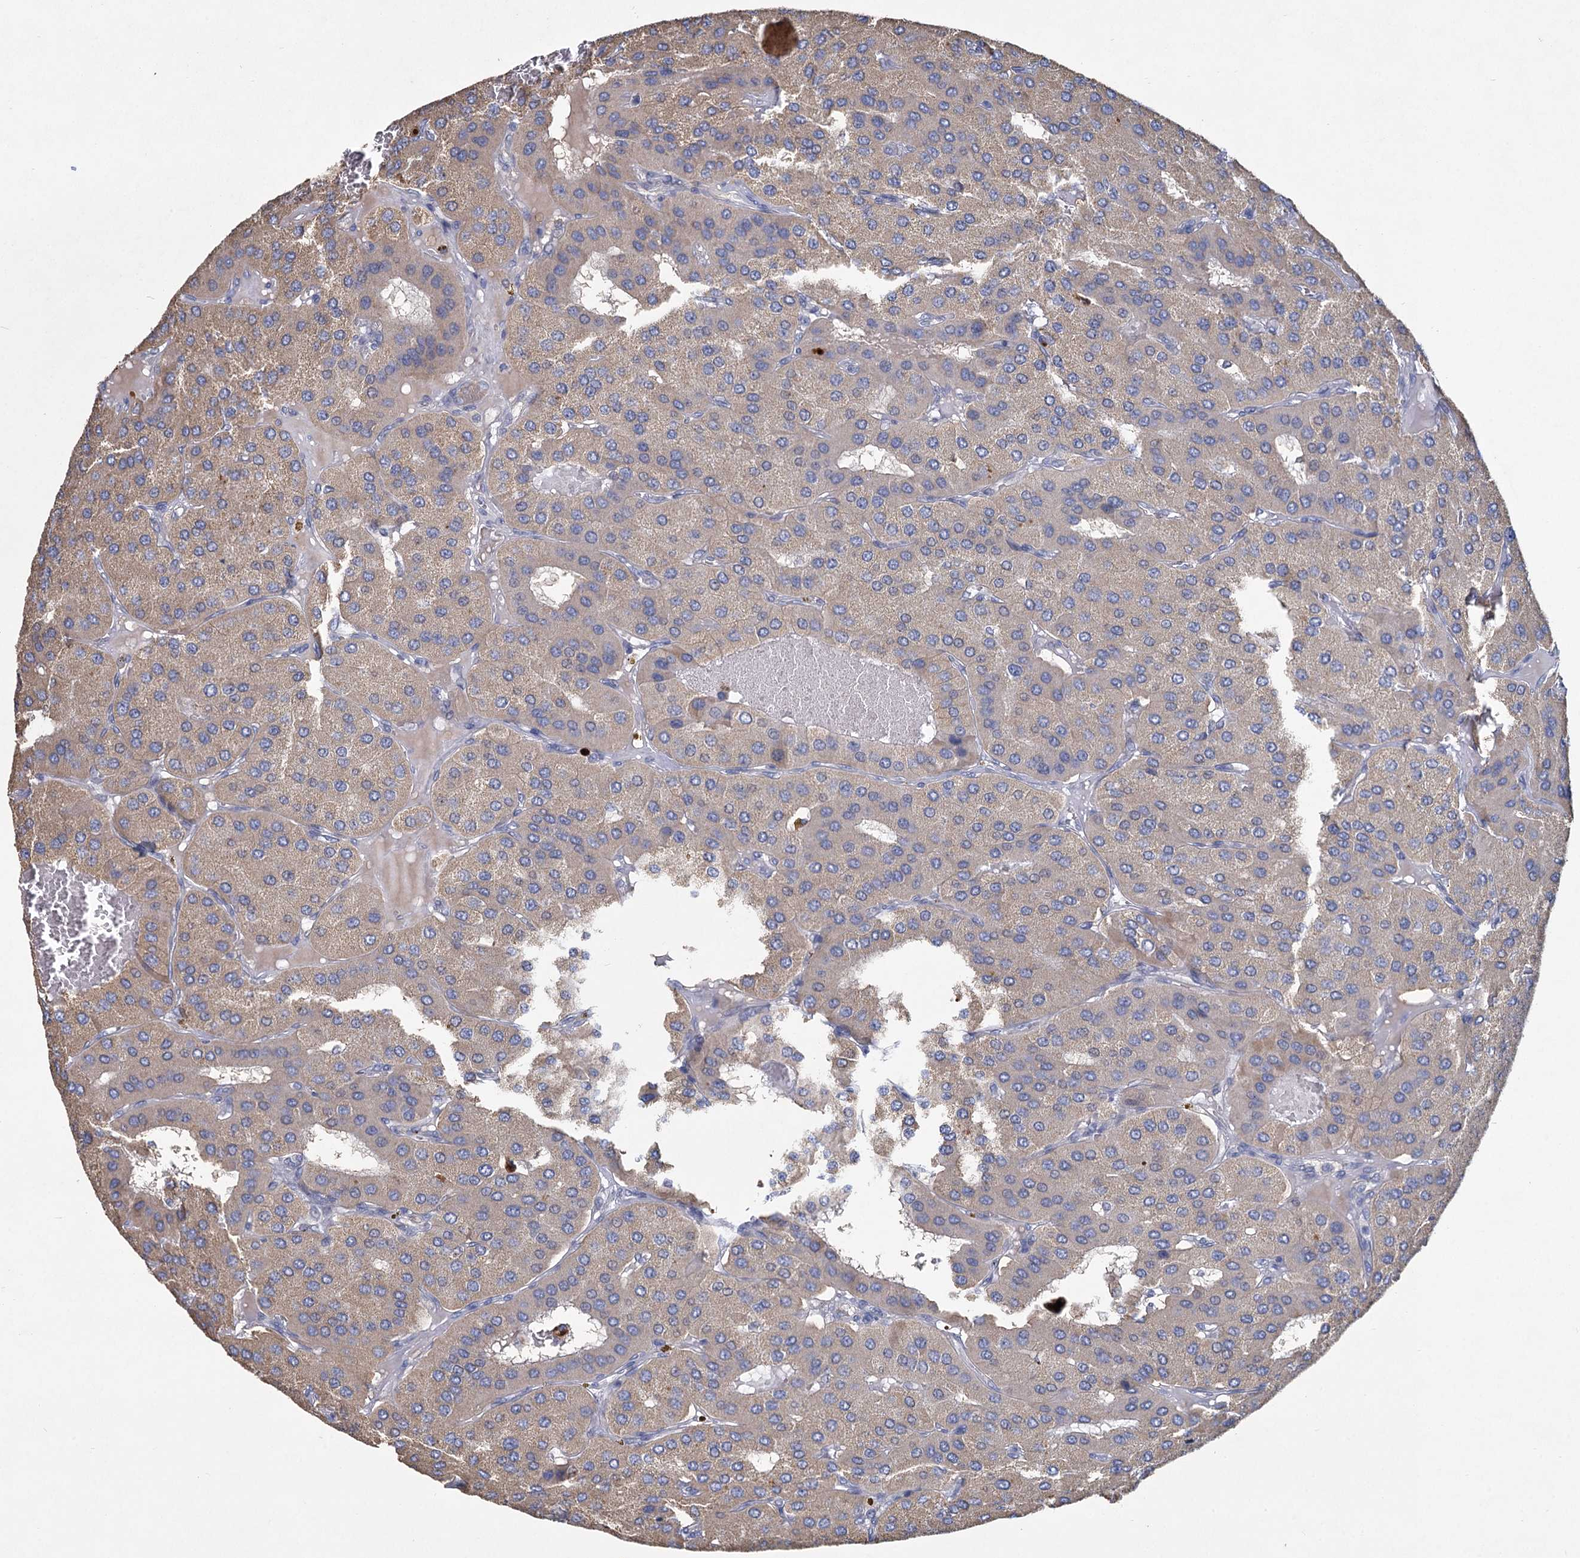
{"staining": {"intensity": "moderate", "quantity": ">75%", "location": "cytoplasmic/membranous"}, "tissue": "parathyroid gland", "cell_type": "Glandular cells", "image_type": "normal", "snomed": [{"axis": "morphology", "description": "Normal tissue, NOS"}, {"axis": "morphology", "description": "Adenoma, NOS"}, {"axis": "topography", "description": "Parathyroid gland"}], "caption": "Immunohistochemical staining of normal human parathyroid gland demonstrates moderate cytoplasmic/membranous protein staining in approximately >75% of glandular cells.", "gene": "HES2", "patient": {"sex": "female", "age": 86}}